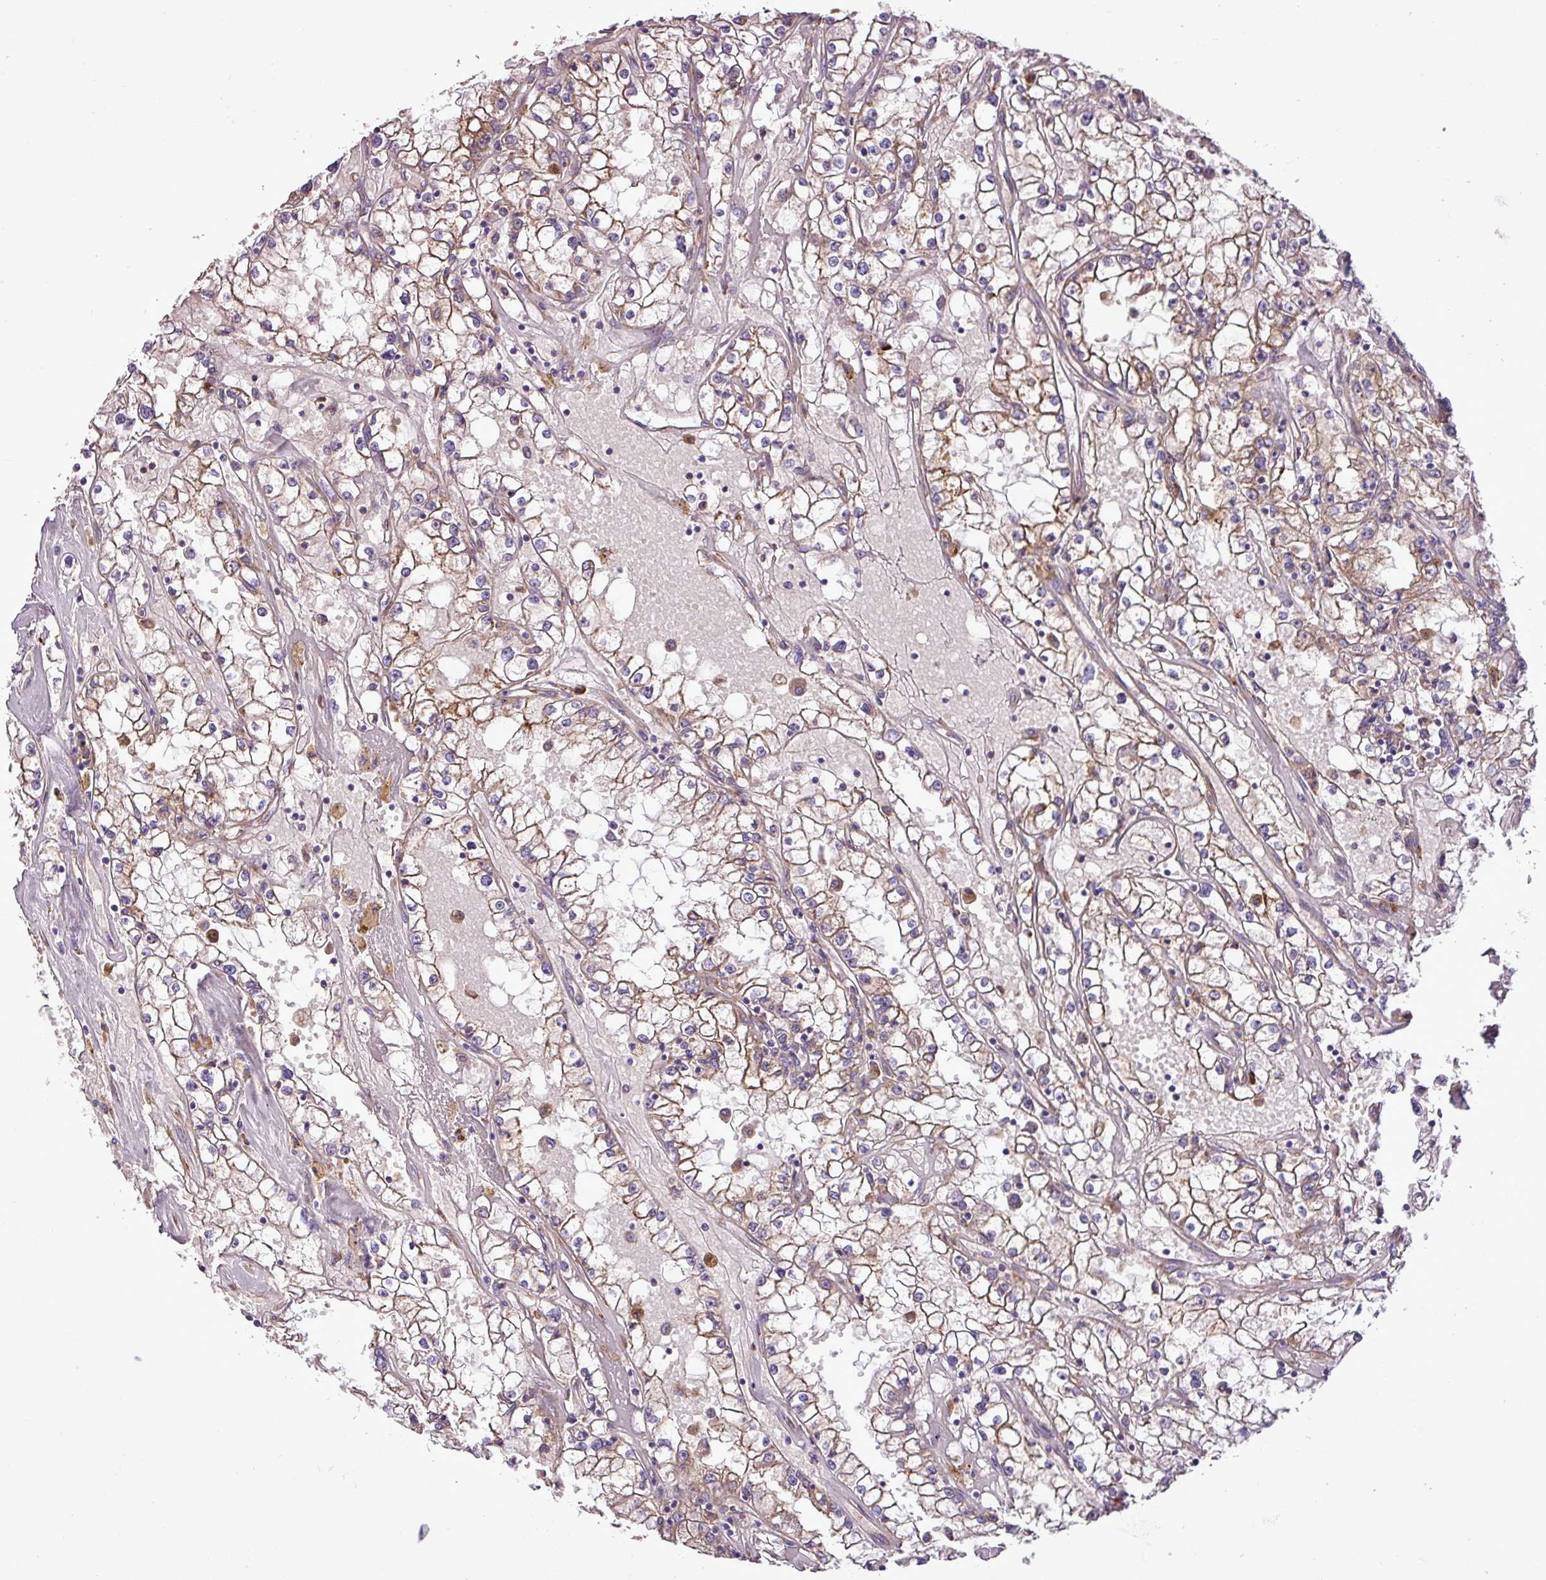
{"staining": {"intensity": "weak", "quantity": "<25%", "location": "cytoplasmic/membranous"}, "tissue": "renal cancer", "cell_type": "Tumor cells", "image_type": "cancer", "snomed": [{"axis": "morphology", "description": "Adenocarcinoma, NOS"}, {"axis": "topography", "description": "Kidney"}], "caption": "A high-resolution micrograph shows immunohistochemistry (IHC) staining of adenocarcinoma (renal), which exhibits no significant positivity in tumor cells.", "gene": "RPL13", "patient": {"sex": "male", "age": 56}}